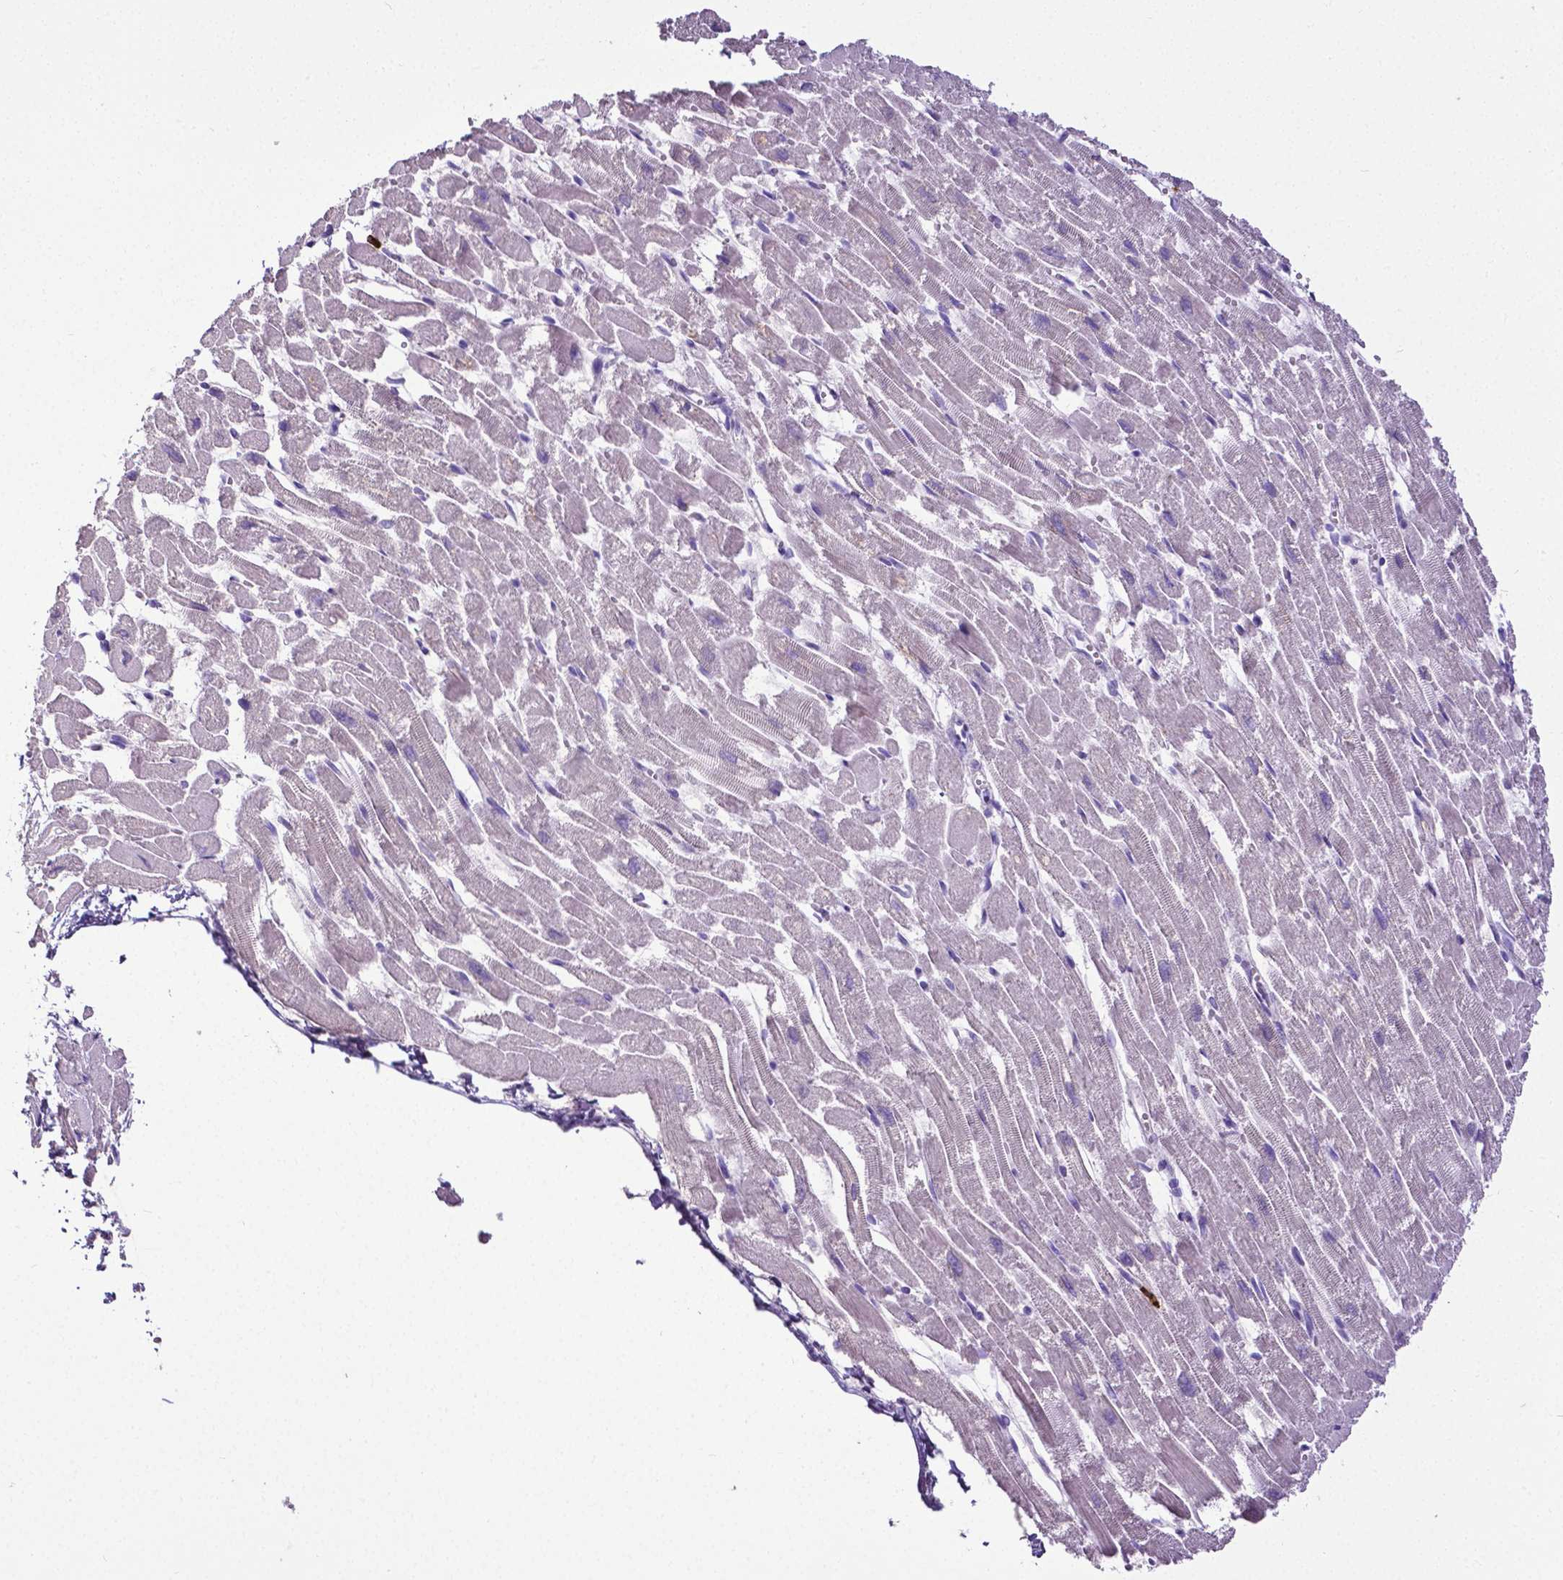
{"staining": {"intensity": "negative", "quantity": "none", "location": "none"}, "tissue": "heart muscle", "cell_type": "Cardiomyocytes", "image_type": "normal", "snomed": [{"axis": "morphology", "description": "Normal tissue, NOS"}, {"axis": "topography", "description": "Heart"}], "caption": "Protein analysis of normal heart muscle reveals no significant positivity in cardiomyocytes. (DAB immunohistochemistry (IHC), high magnification).", "gene": "MMP9", "patient": {"sex": "female", "age": 52}}